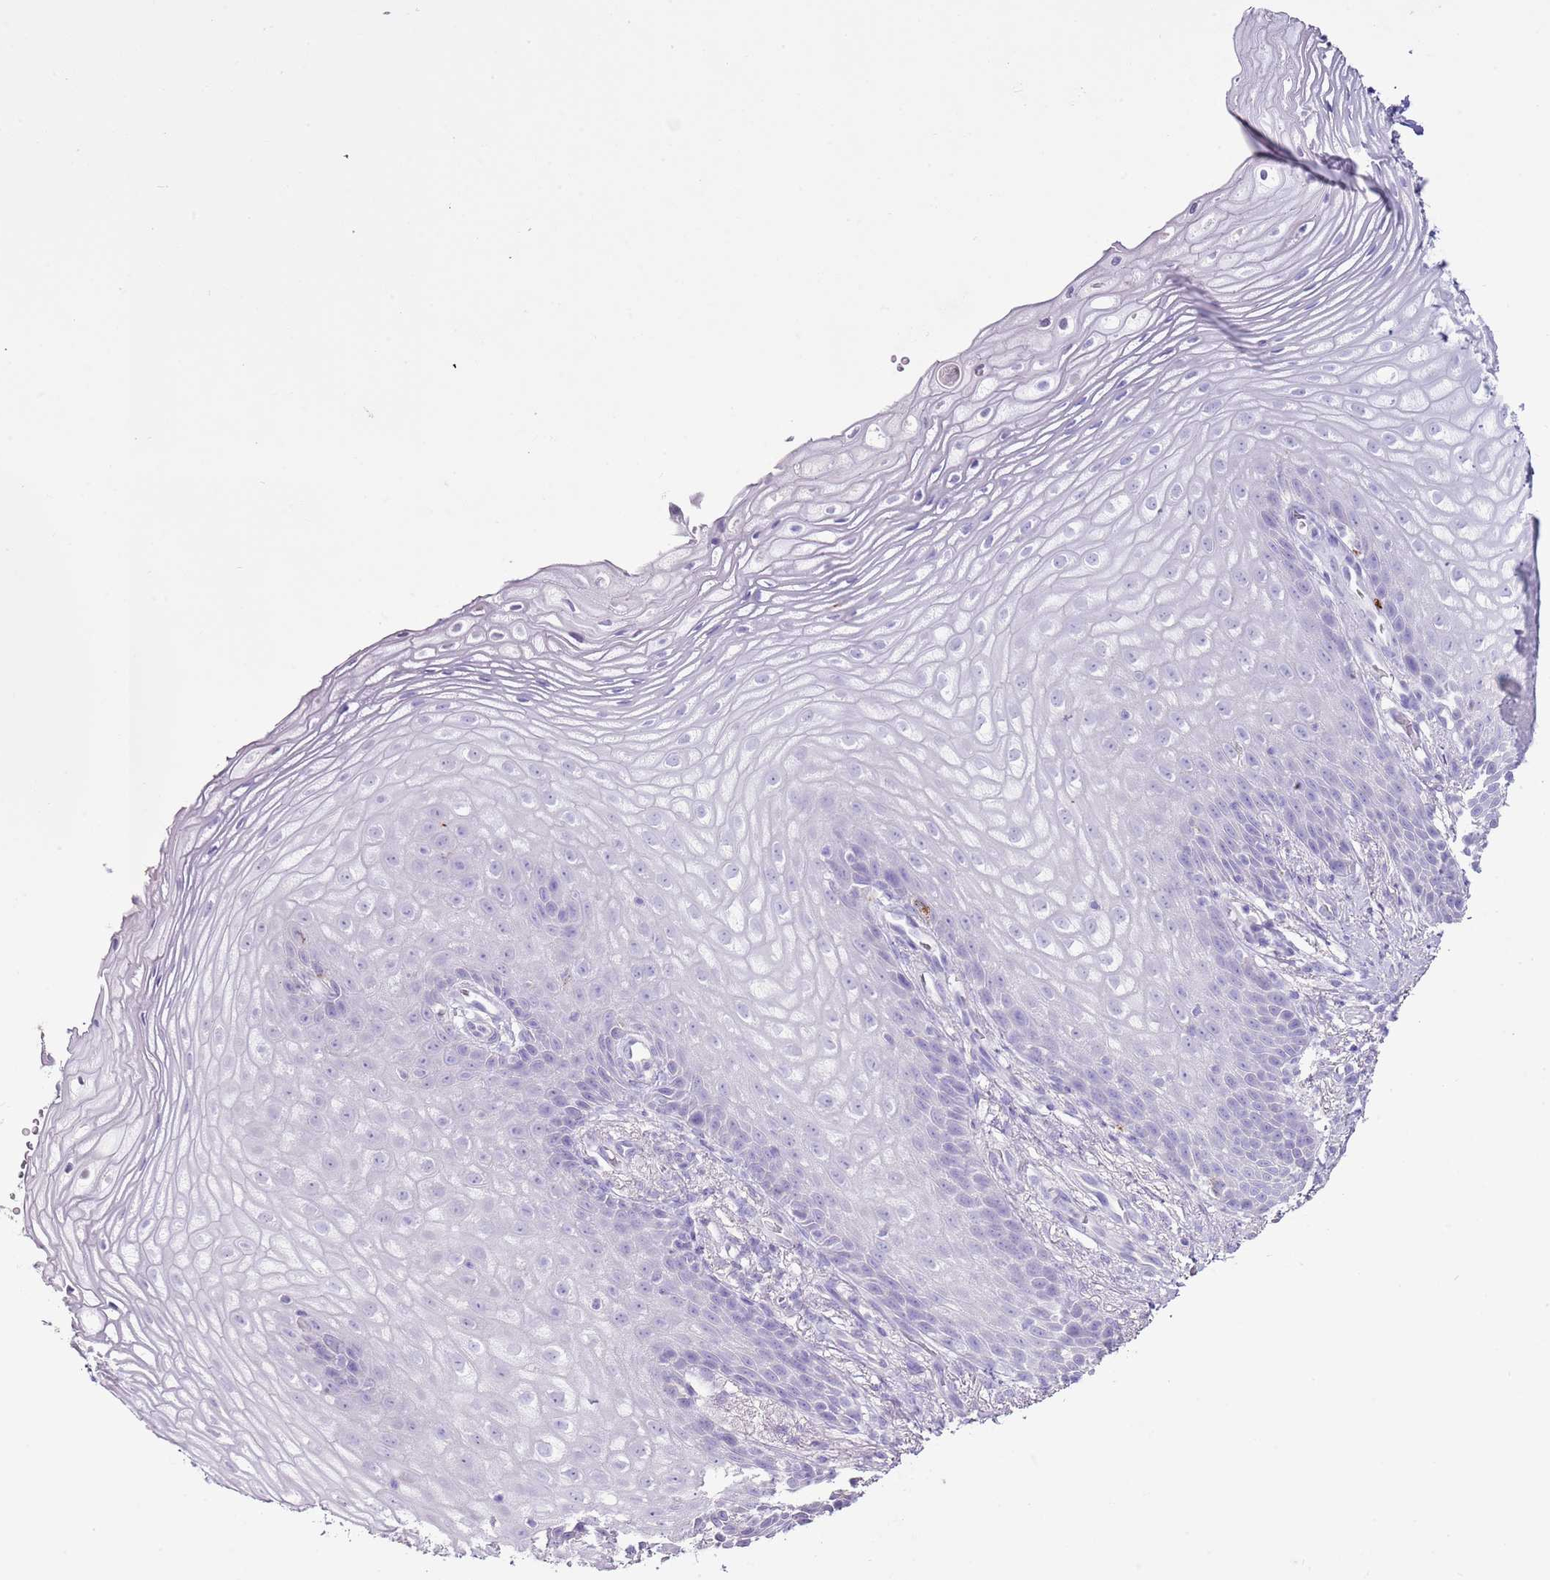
{"staining": {"intensity": "negative", "quantity": "none", "location": "none"}, "tissue": "vagina", "cell_type": "Squamous epithelial cells", "image_type": "normal", "snomed": [{"axis": "morphology", "description": "Normal tissue, NOS"}, {"axis": "topography", "description": "Vagina"}], "caption": "DAB (3,3'-diaminobenzidine) immunohistochemical staining of normal human vagina displays no significant staining in squamous epithelial cells. The staining was performed using DAB (3,3'-diaminobenzidine) to visualize the protein expression in brown, while the nuclei were stained in blue with hematoxylin (Magnification: 20x).", "gene": "BLOC1S2", "patient": {"sex": "female", "age": 60}}